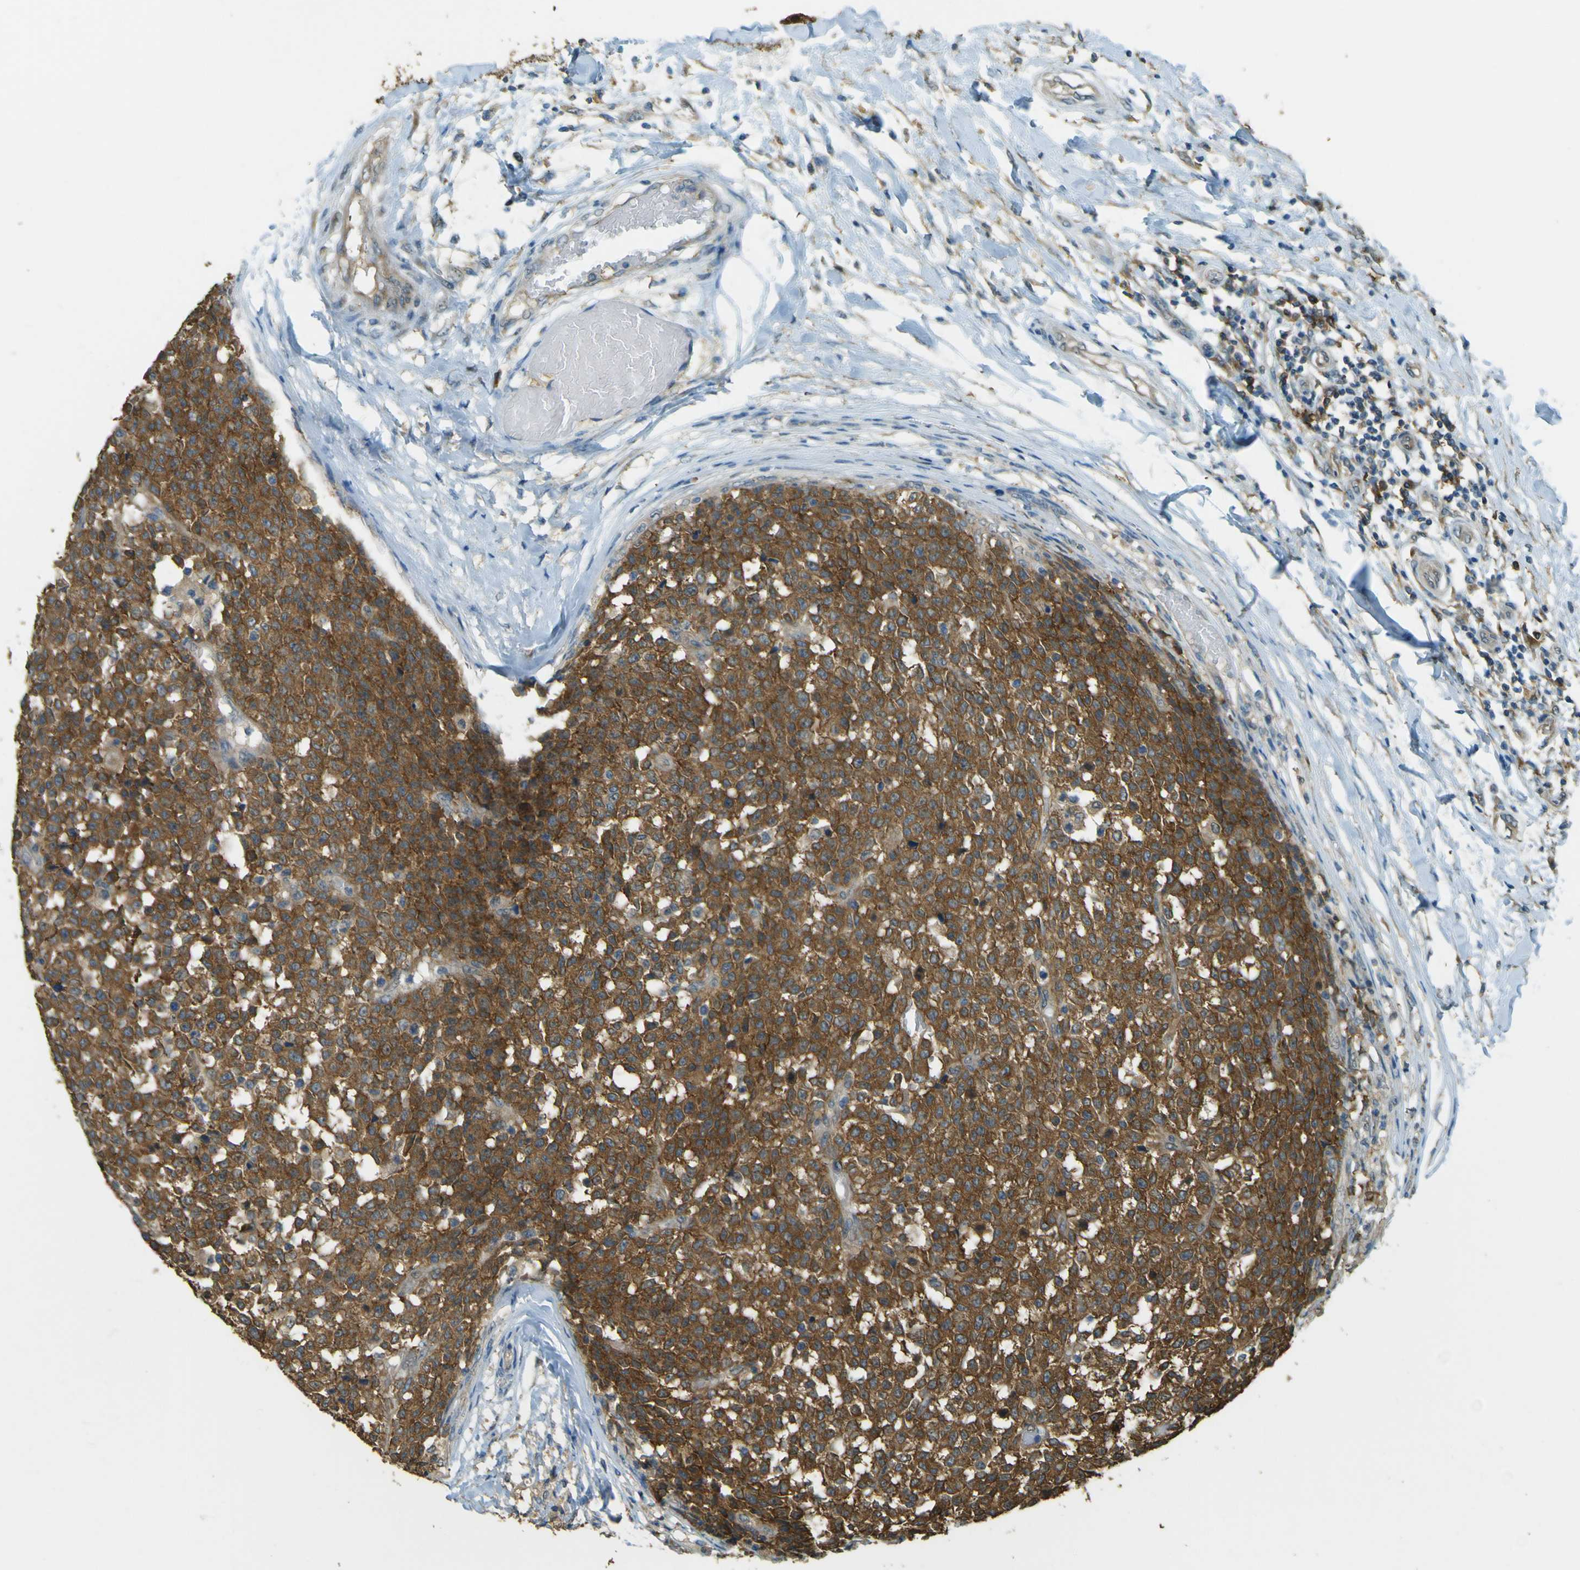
{"staining": {"intensity": "strong", "quantity": ">75%", "location": "cytoplasmic/membranous"}, "tissue": "testis cancer", "cell_type": "Tumor cells", "image_type": "cancer", "snomed": [{"axis": "morphology", "description": "Seminoma, NOS"}, {"axis": "topography", "description": "Testis"}], "caption": "The image reveals immunohistochemical staining of seminoma (testis). There is strong cytoplasmic/membranous staining is appreciated in about >75% of tumor cells.", "gene": "GOLGA1", "patient": {"sex": "male", "age": 59}}